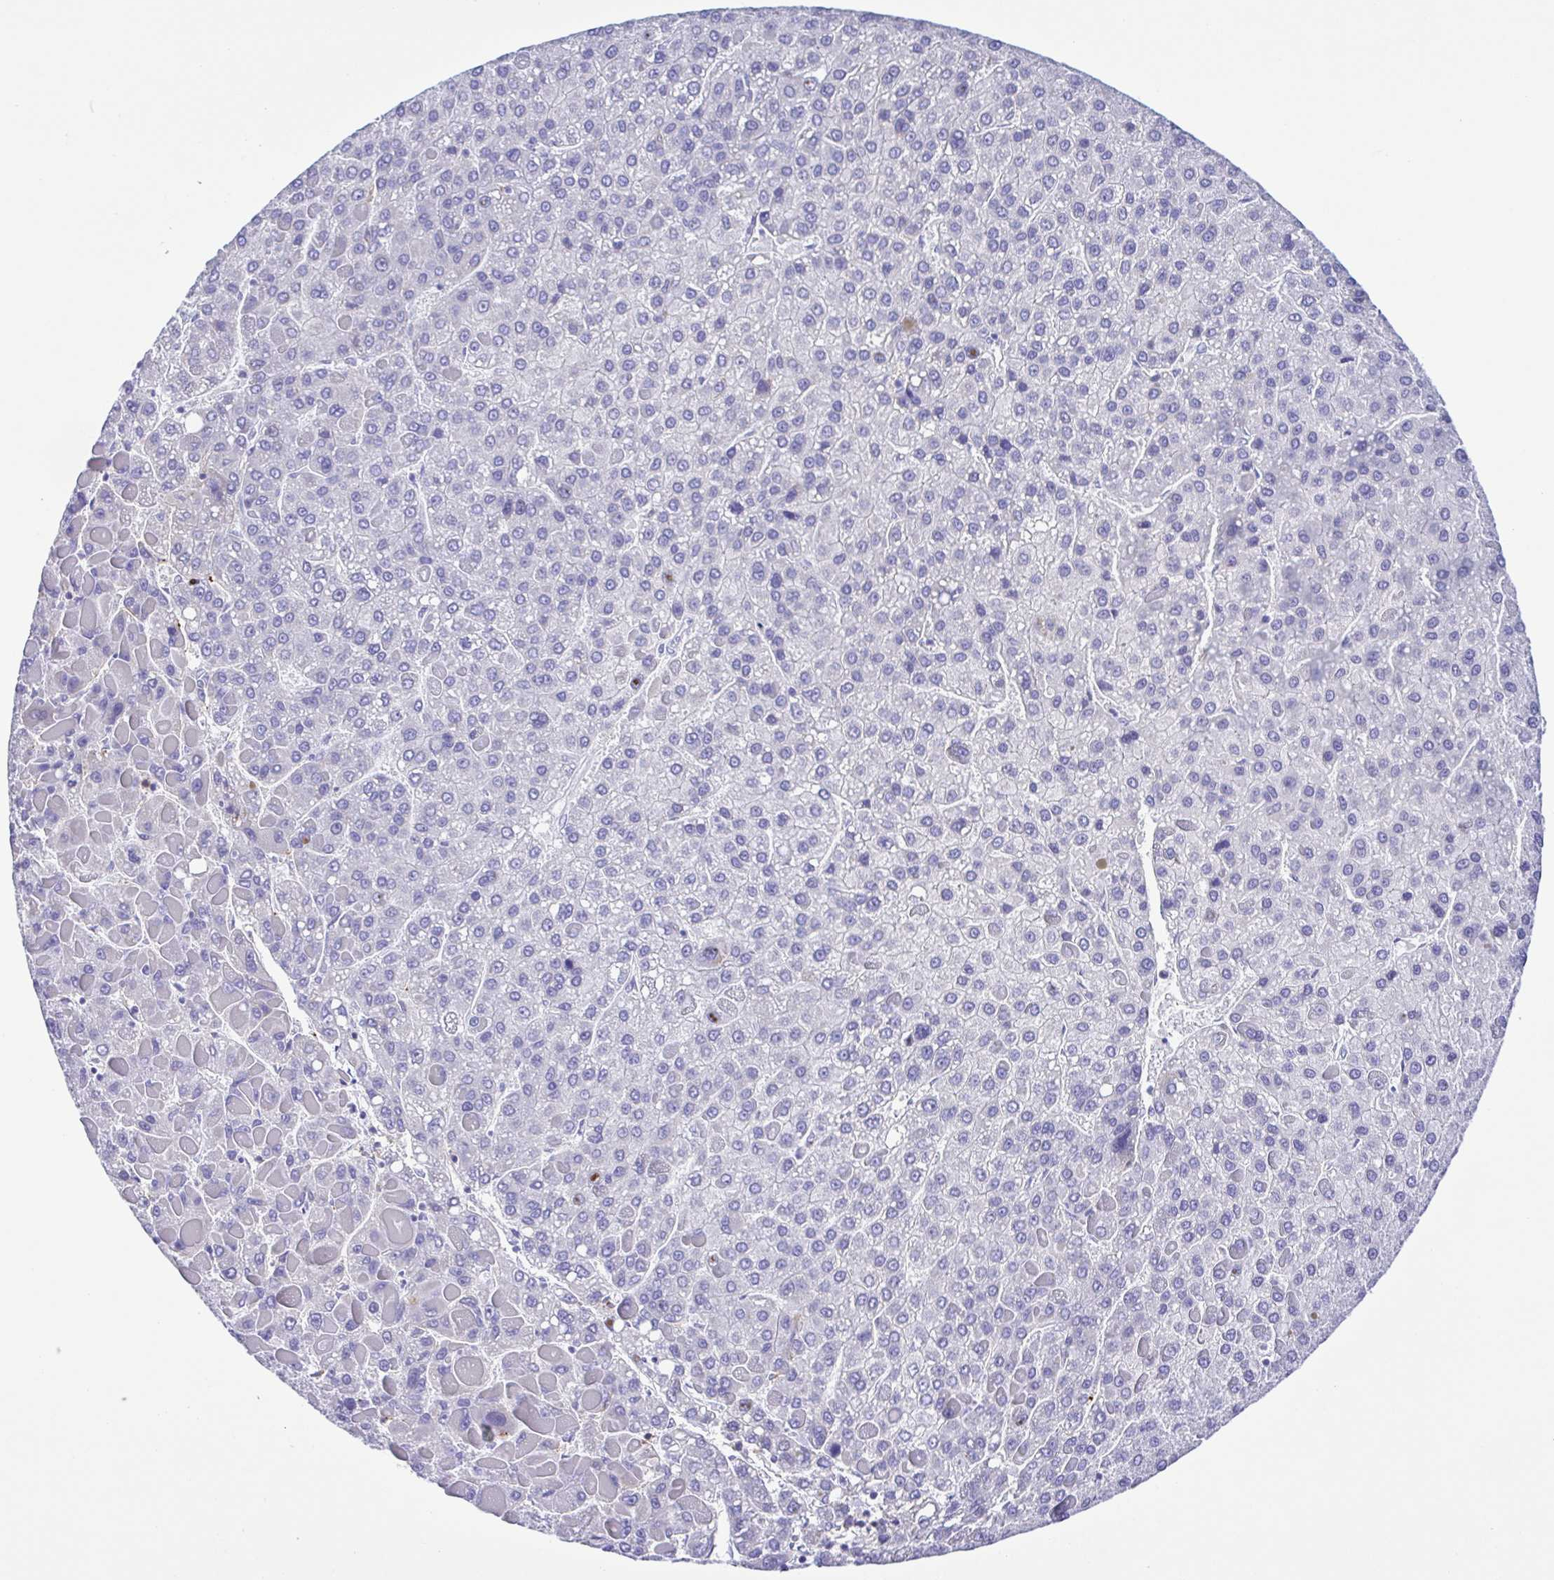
{"staining": {"intensity": "negative", "quantity": "none", "location": "none"}, "tissue": "liver cancer", "cell_type": "Tumor cells", "image_type": "cancer", "snomed": [{"axis": "morphology", "description": "Carcinoma, Hepatocellular, NOS"}, {"axis": "topography", "description": "Liver"}], "caption": "DAB (3,3'-diaminobenzidine) immunohistochemical staining of liver cancer demonstrates no significant expression in tumor cells.", "gene": "CD72", "patient": {"sex": "female", "age": 82}}